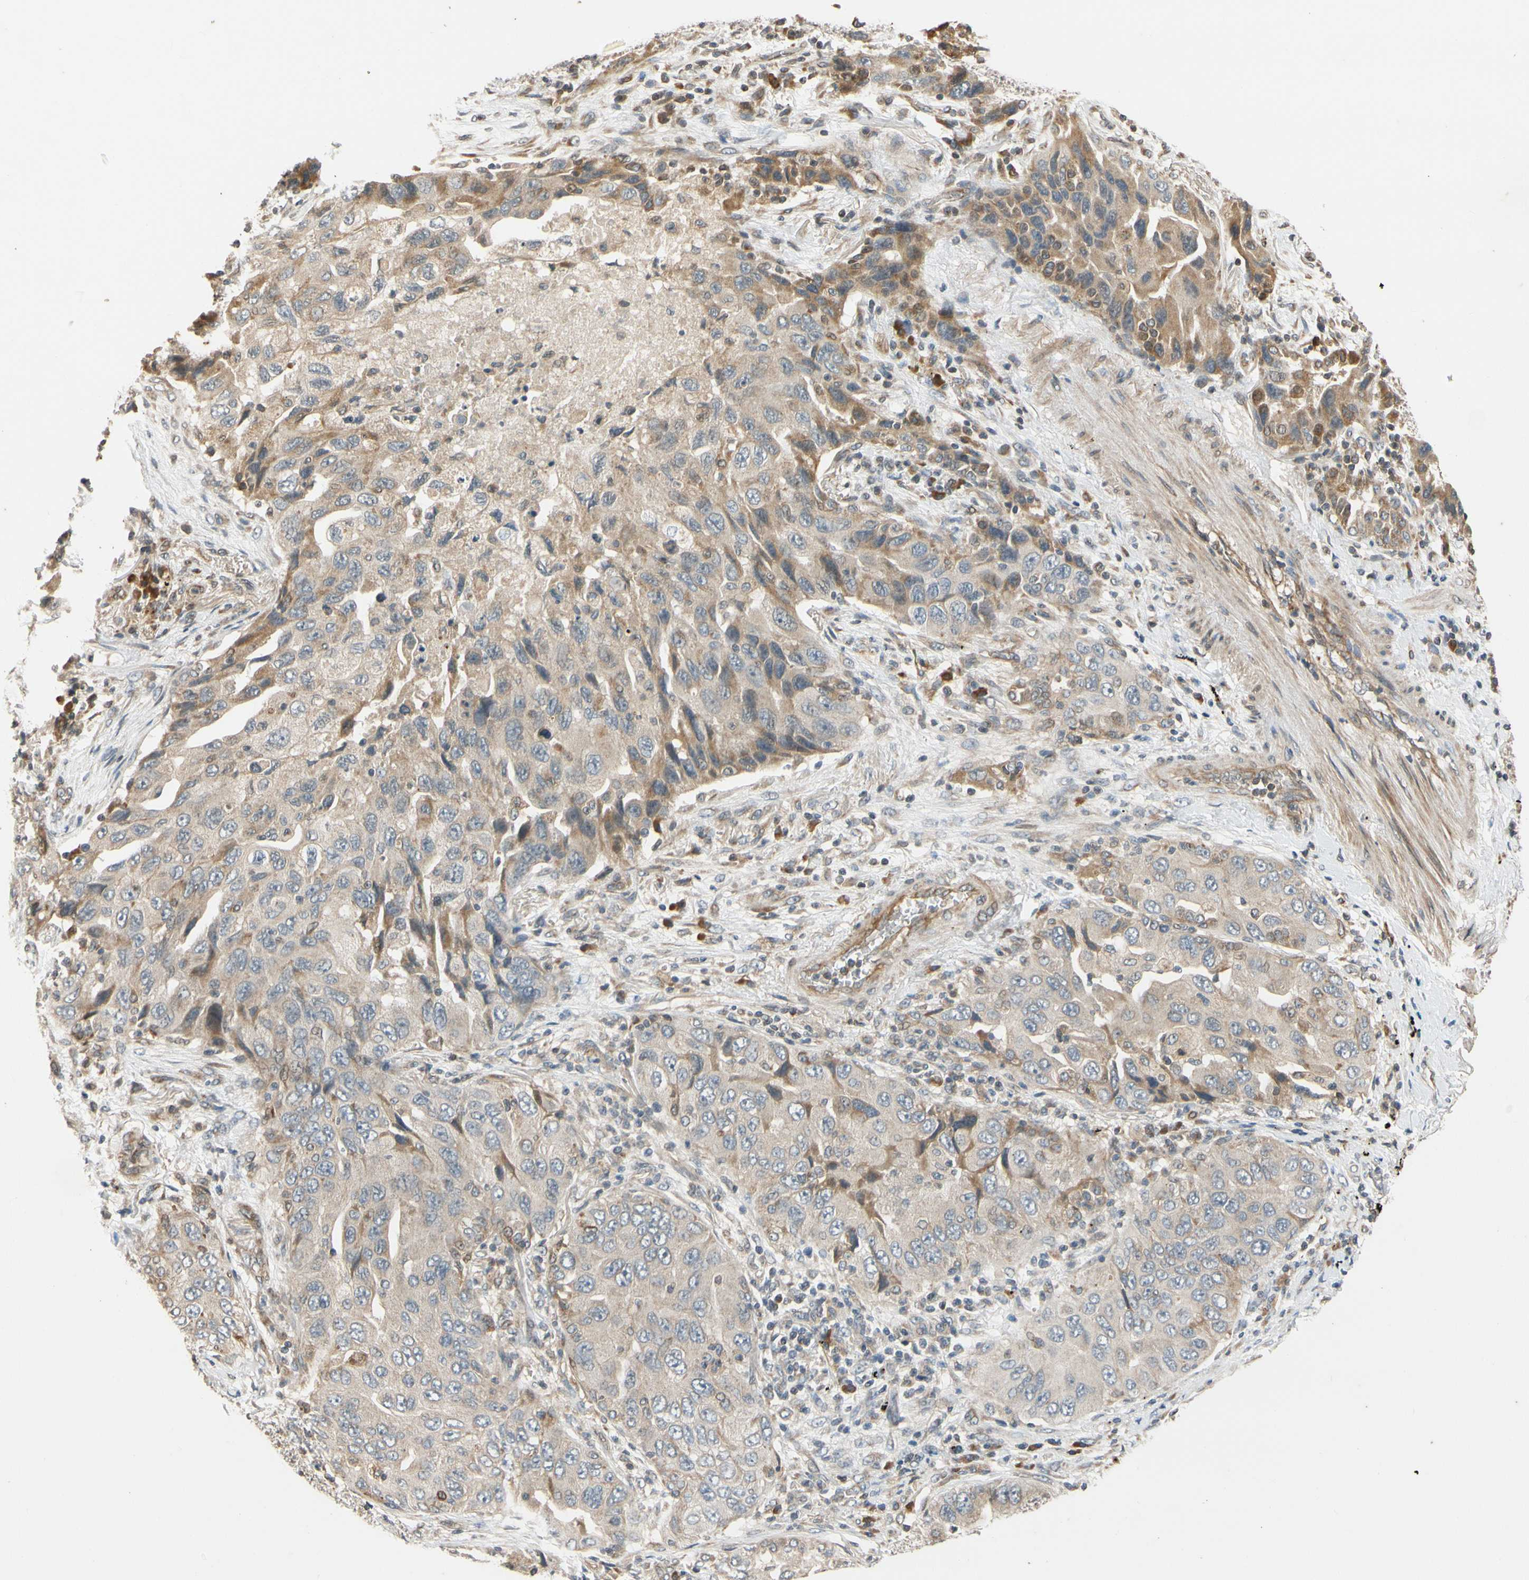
{"staining": {"intensity": "moderate", "quantity": ">75%", "location": "cytoplasmic/membranous"}, "tissue": "lung cancer", "cell_type": "Tumor cells", "image_type": "cancer", "snomed": [{"axis": "morphology", "description": "Adenocarcinoma, NOS"}, {"axis": "topography", "description": "Lung"}], "caption": "Adenocarcinoma (lung) was stained to show a protein in brown. There is medium levels of moderate cytoplasmic/membranous positivity in approximately >75% of tumor cells.", "gene": "ATP2C1", "patient": {"sex": "female", "age": 65}}